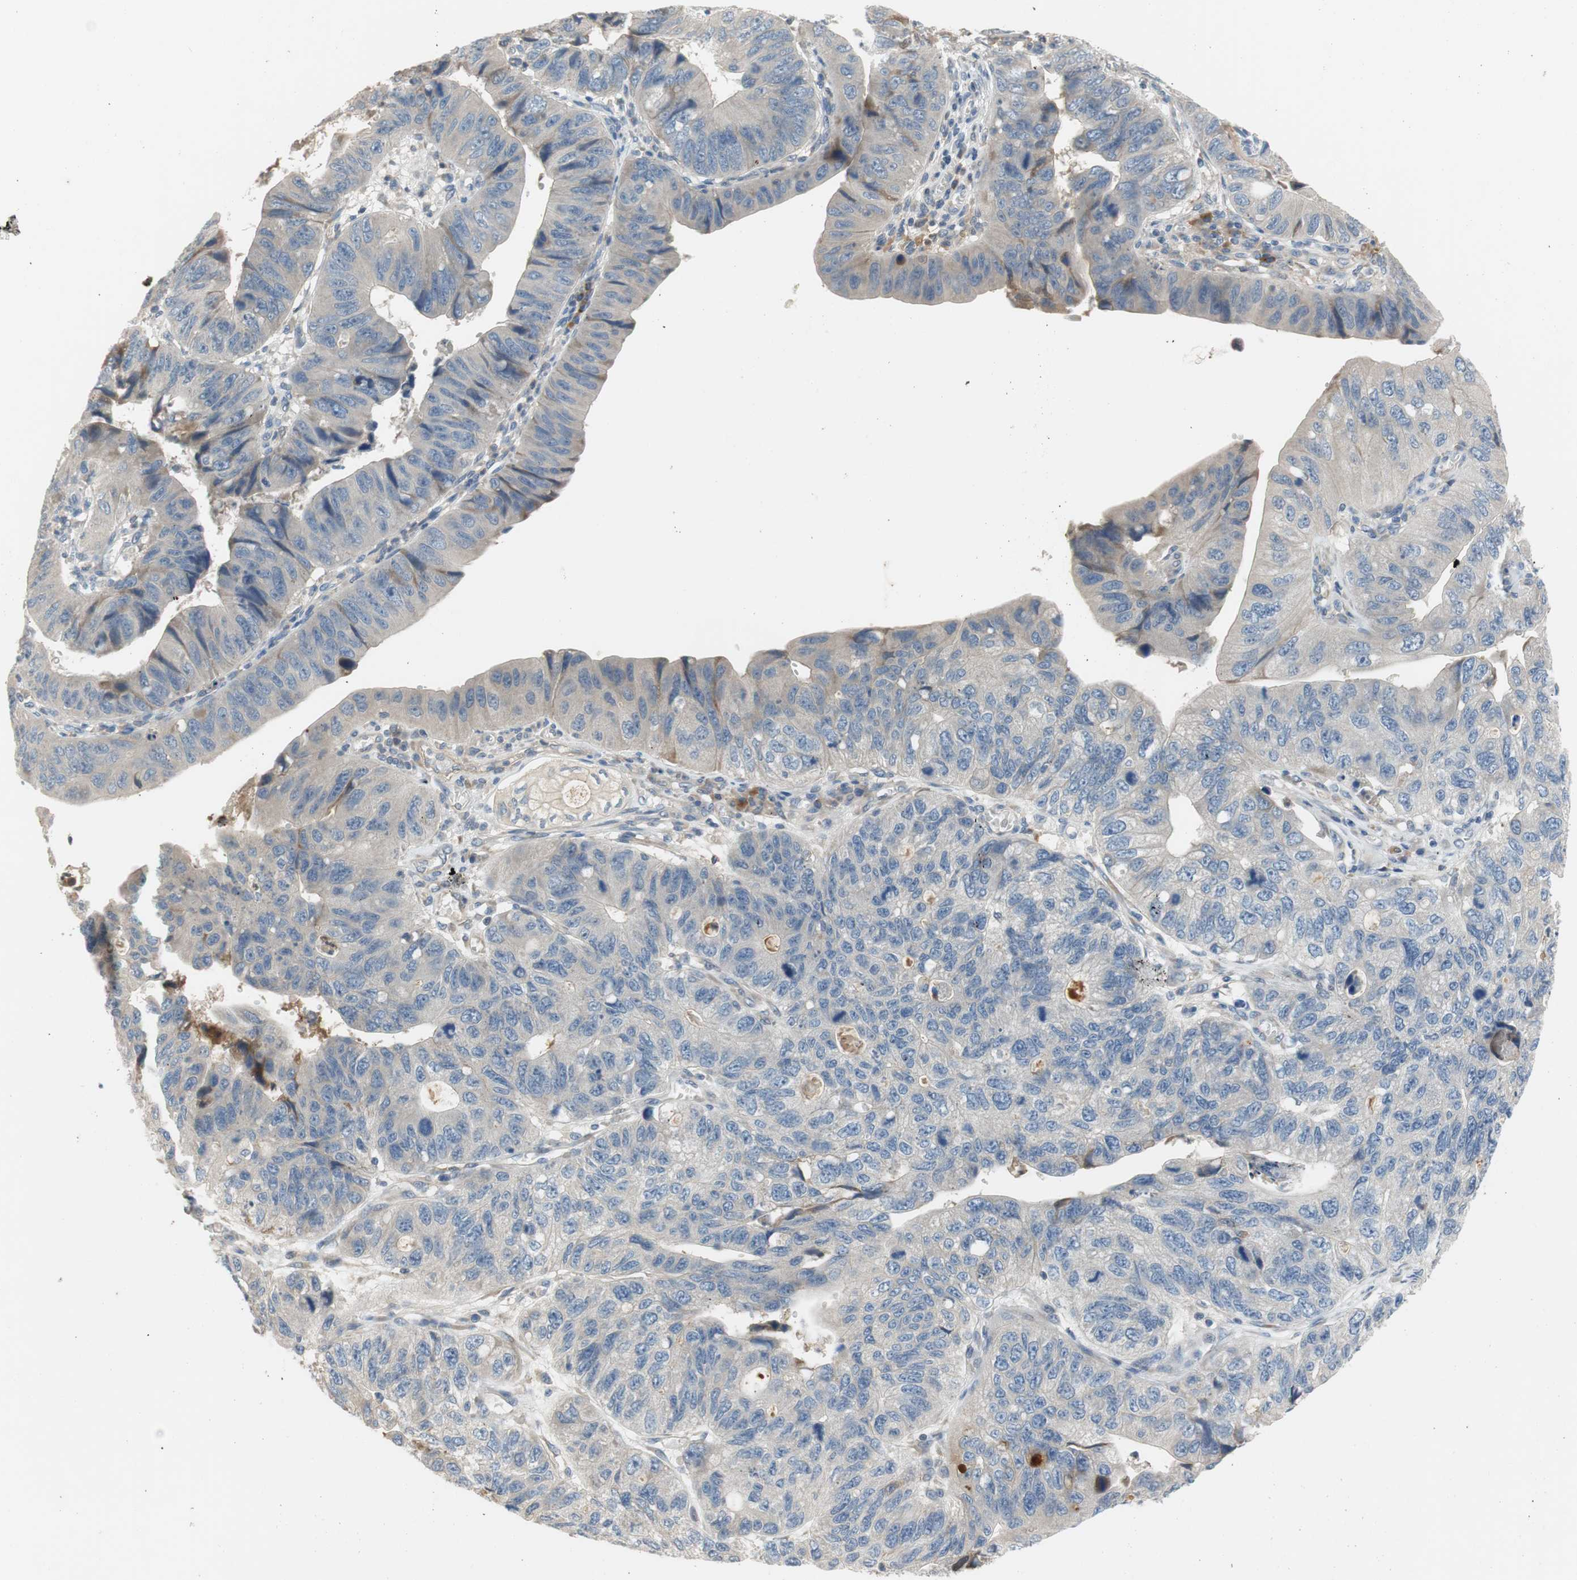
{"staining": {"intensity": "weak", "quantity": ">75%", "location": "cytoplasmic/membranous"}, "tissue": "stomach cancer", "cell_type": "Tumor cells", "image_type": "cancer", "snomed": [{"axis": "morphology", "description": "Adenocarcinoma, NOS"}, {"axis": "topography", "description": "Stomach"}], "caption": "IHC of human stomach adenocarcinoma reveals low levels of weak cytoplasmic/membranous positivity in about >75% of tumor cells.", "gene": "C4A", "patient": {"sex": "male", "age": 59}}